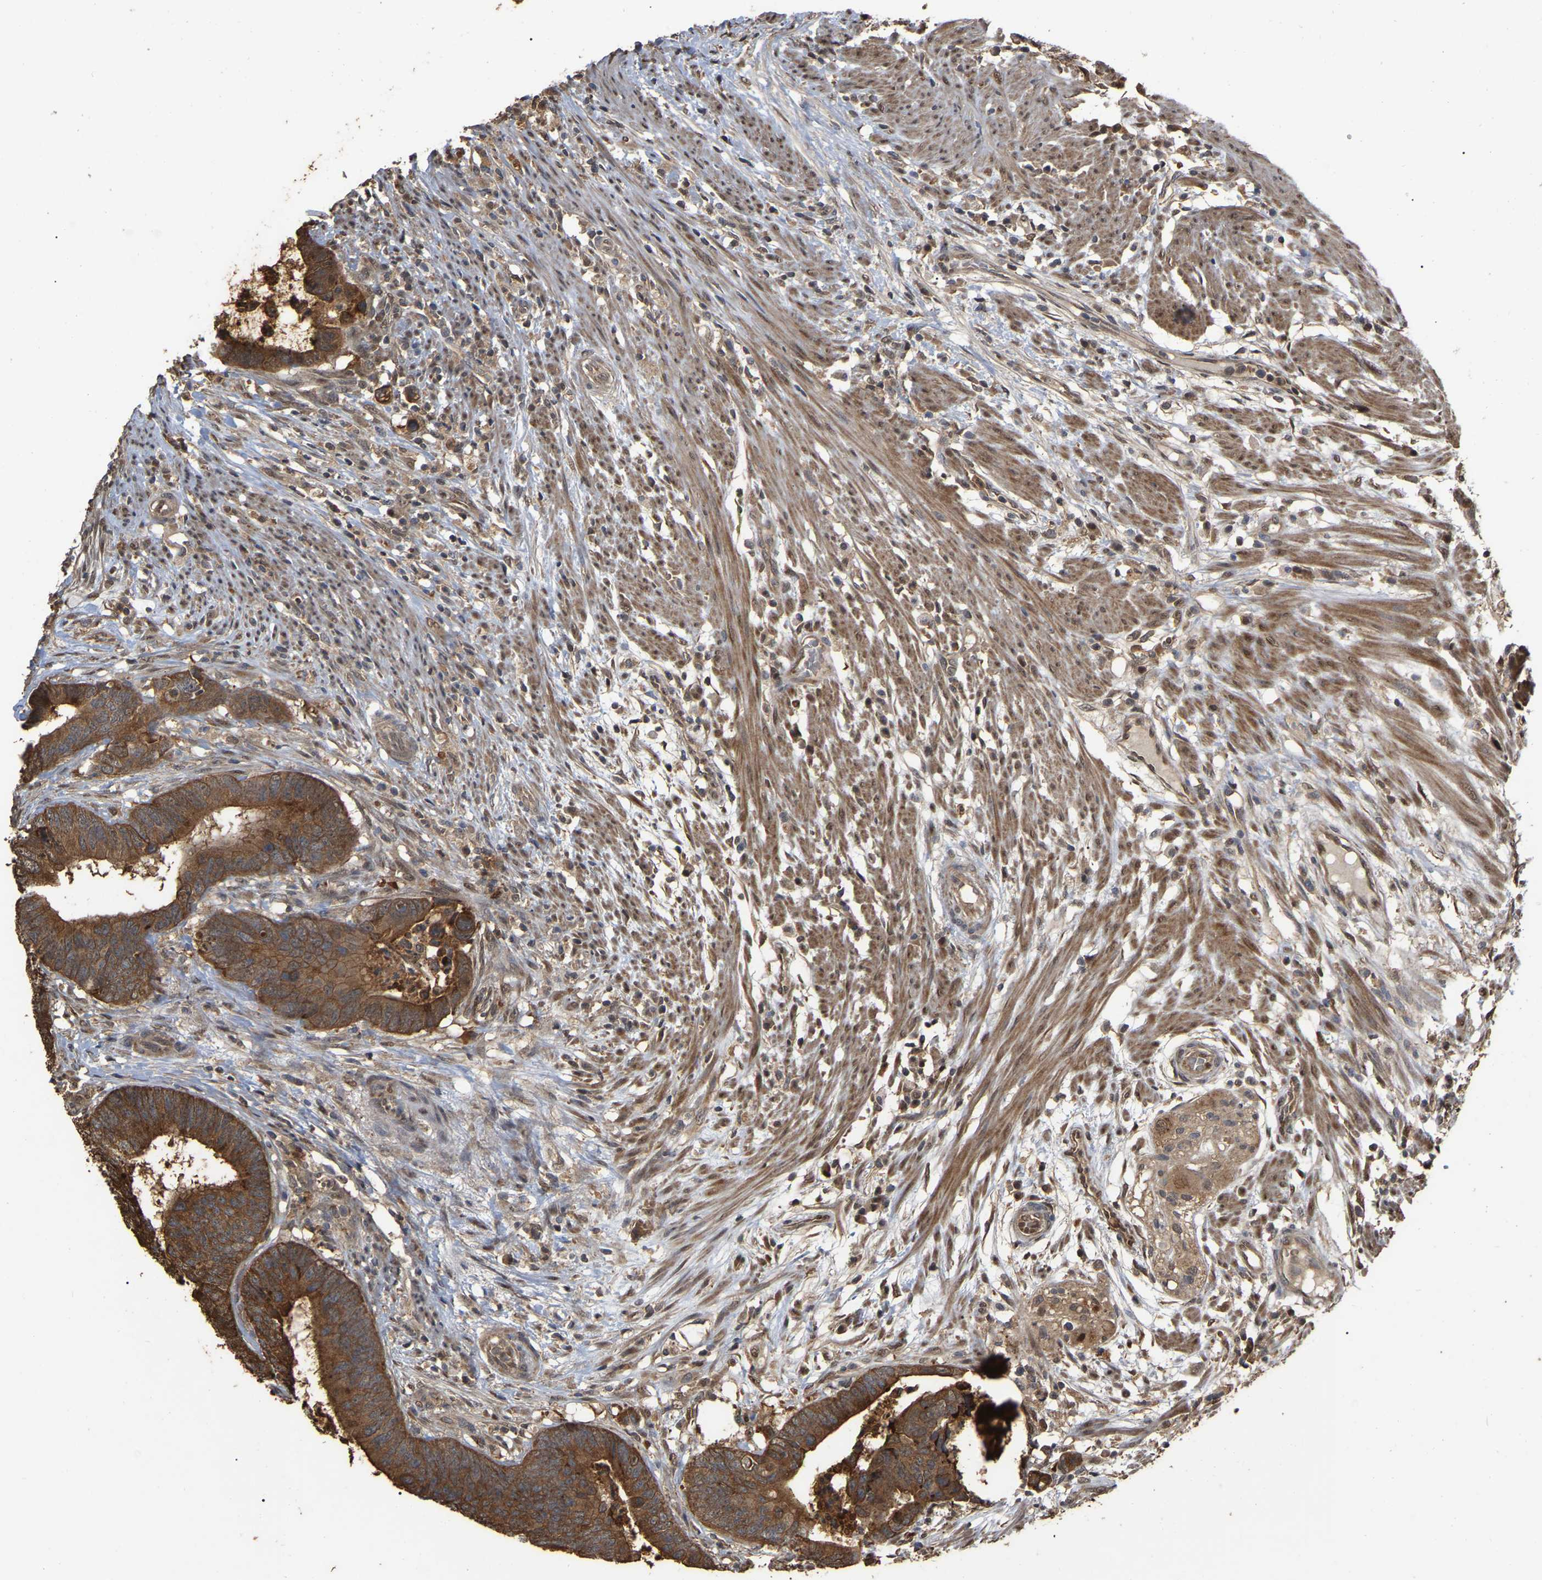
{"staining": {"intensity": "strong", "quantity": ">75%", "location": "cytoplasmic/membranous"}, "tissue": "colorectal cancer", "cell_type": "Tumor cells", "image_type": "cancer", "snomed": [{"axis": "morphology", "description": "Adenocarcinoma, NOS"}, {"axis": "topography", "description": "Colon"}], "caption": "A brown stain shows strong cytoplasmic/membranous positivity of a protein in colorectal cancer tumor cells. (DAB IHC, brown staining for protein, blue staining for nuclei).", "gene": "FAM219A", "patient": {"sex": "male", "age": 56}}